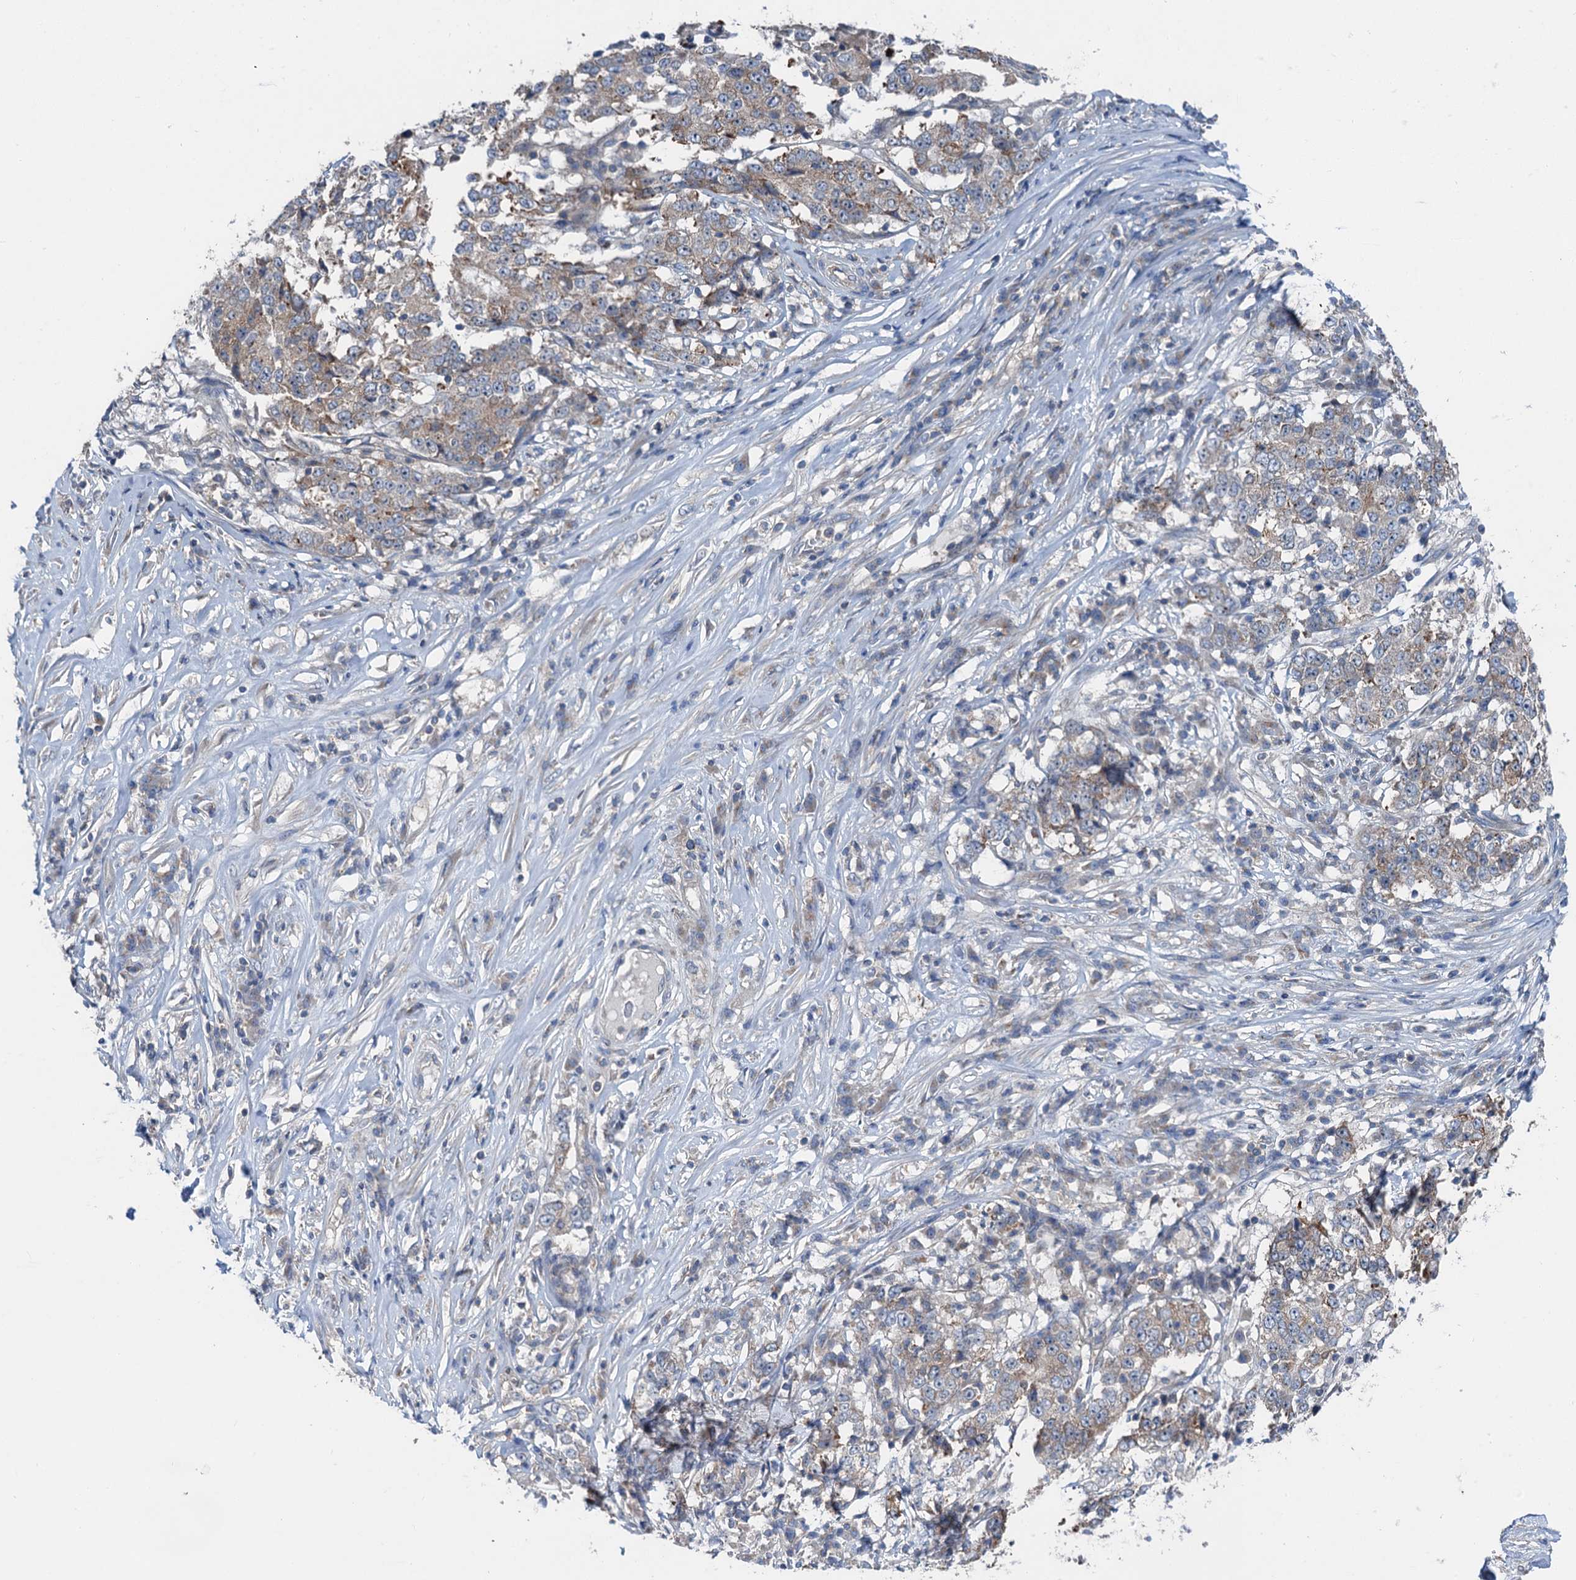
{"staining": {"intensity": "weak", "quantity": "25%-75%", "location": "cytoplasmic/membranous"}, "tissue": "stomach cancer", "cell_type": "Tumor cells", "image_type": "cancer", "snomed": [{"axis": "morphology", "description": "Adenocarcinoma, NOS"}, {"axis": "topography", "description": "Stomach"}], "caption": "An image showing weak cytoplasmic/membranous positivity in approximately 25%-75% of tumor cells in stomach cancer (adenocarcinoma), as visualized by brown immunohistochemical staining.", "gene": "ANKRD26", "patient": {"sex": "male", "age": 59}}